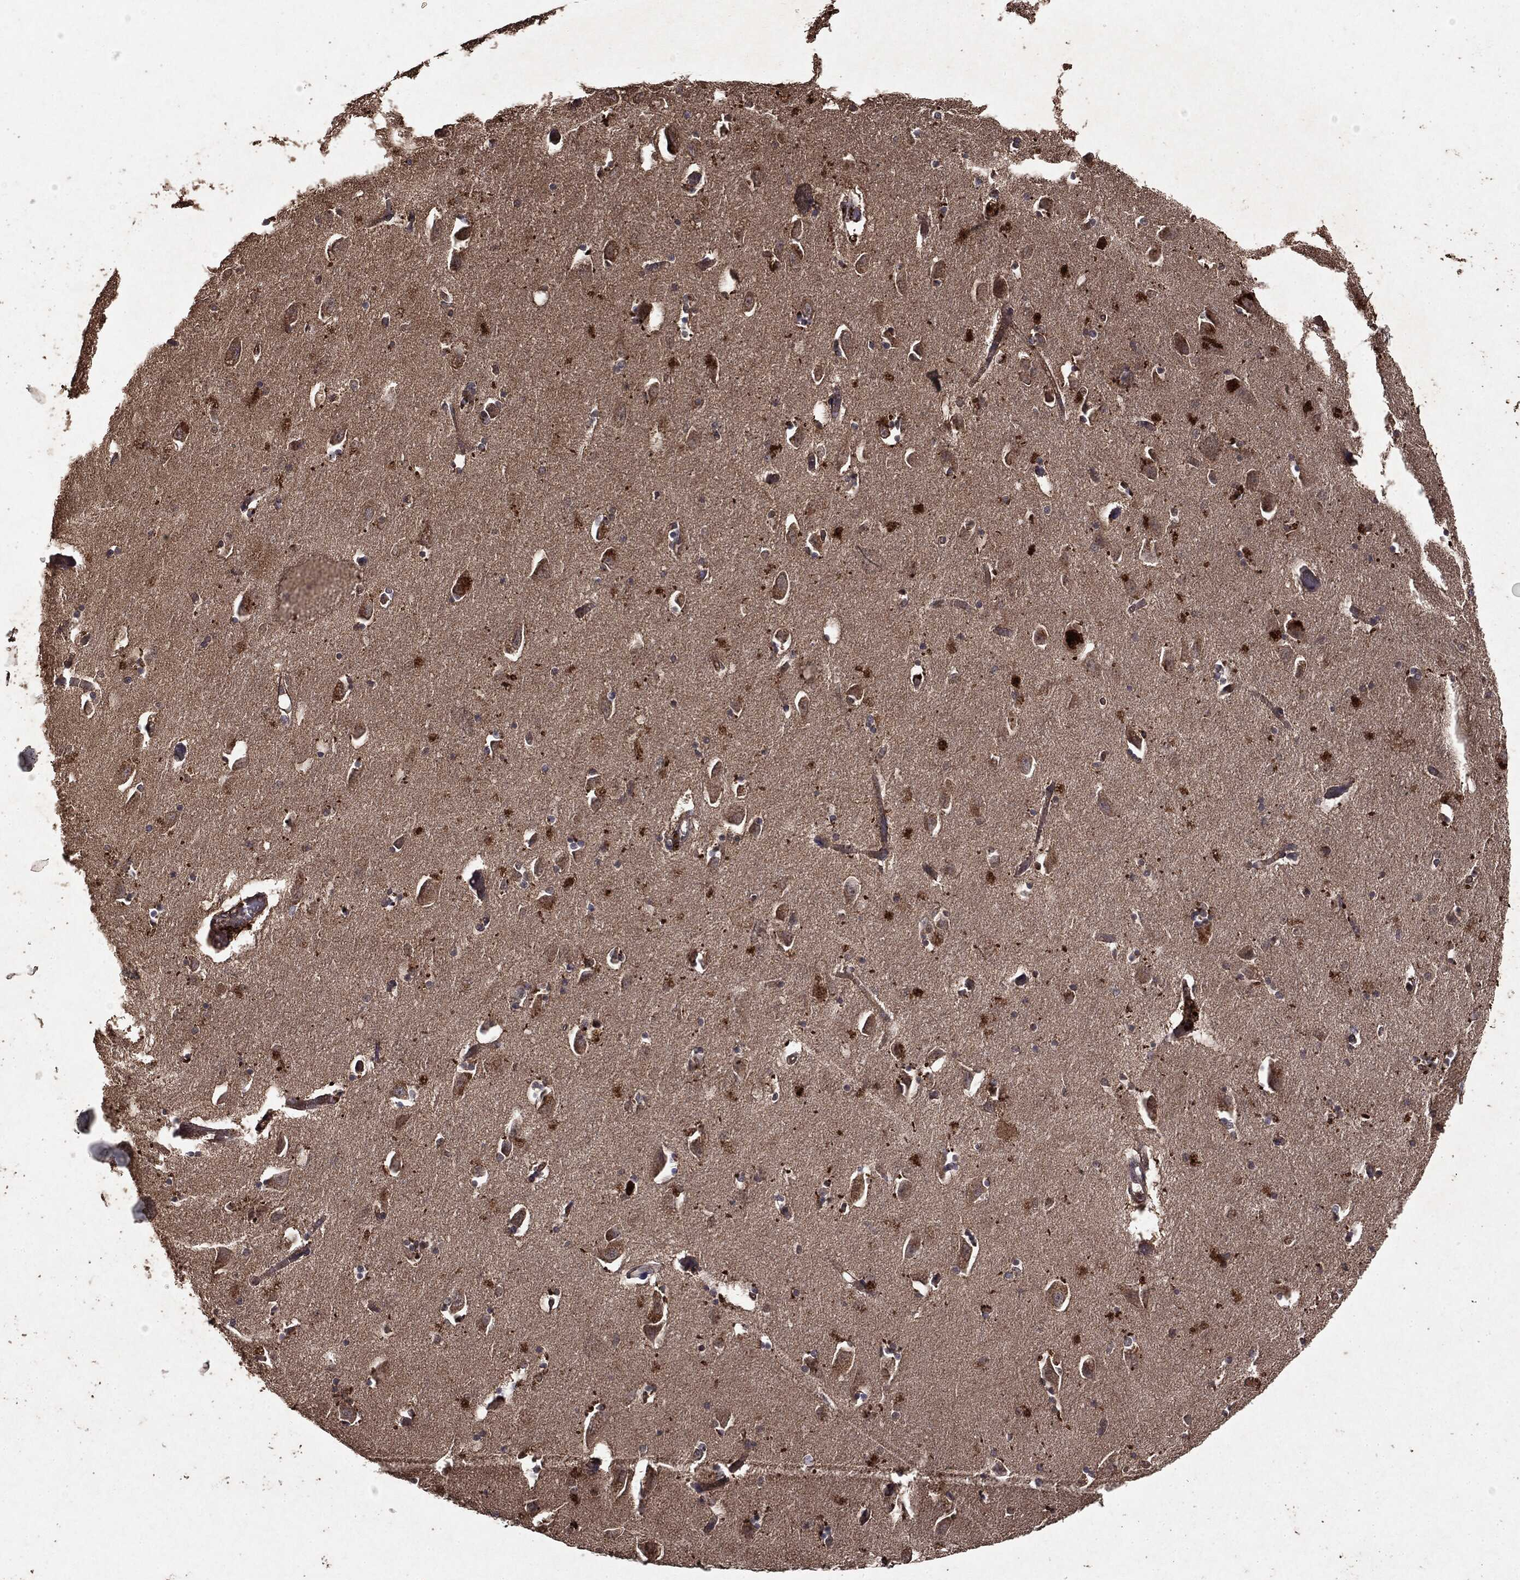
{"staining": {"intensity": "negative", "quantity": "none", "location": "none"}, "tissue": "hippocampus", "cell_type": "Glial cells", "image_type": "normal", "snomed": [{"axis": "morphology", "description": "Normal tissue, NOS"}, {"axis": "topography", "description": "Lateral ventricle wall"}, {"axis": "topography", "description": "Hippocampus"}], "caption": "Immunohistochemistry (IHC) image of unremarkable human hippocampus stained for a protein (brown), which displays no staining in glial cells.", "gene": "MTOR", "patient": {"sex": "female", "age": 63}}